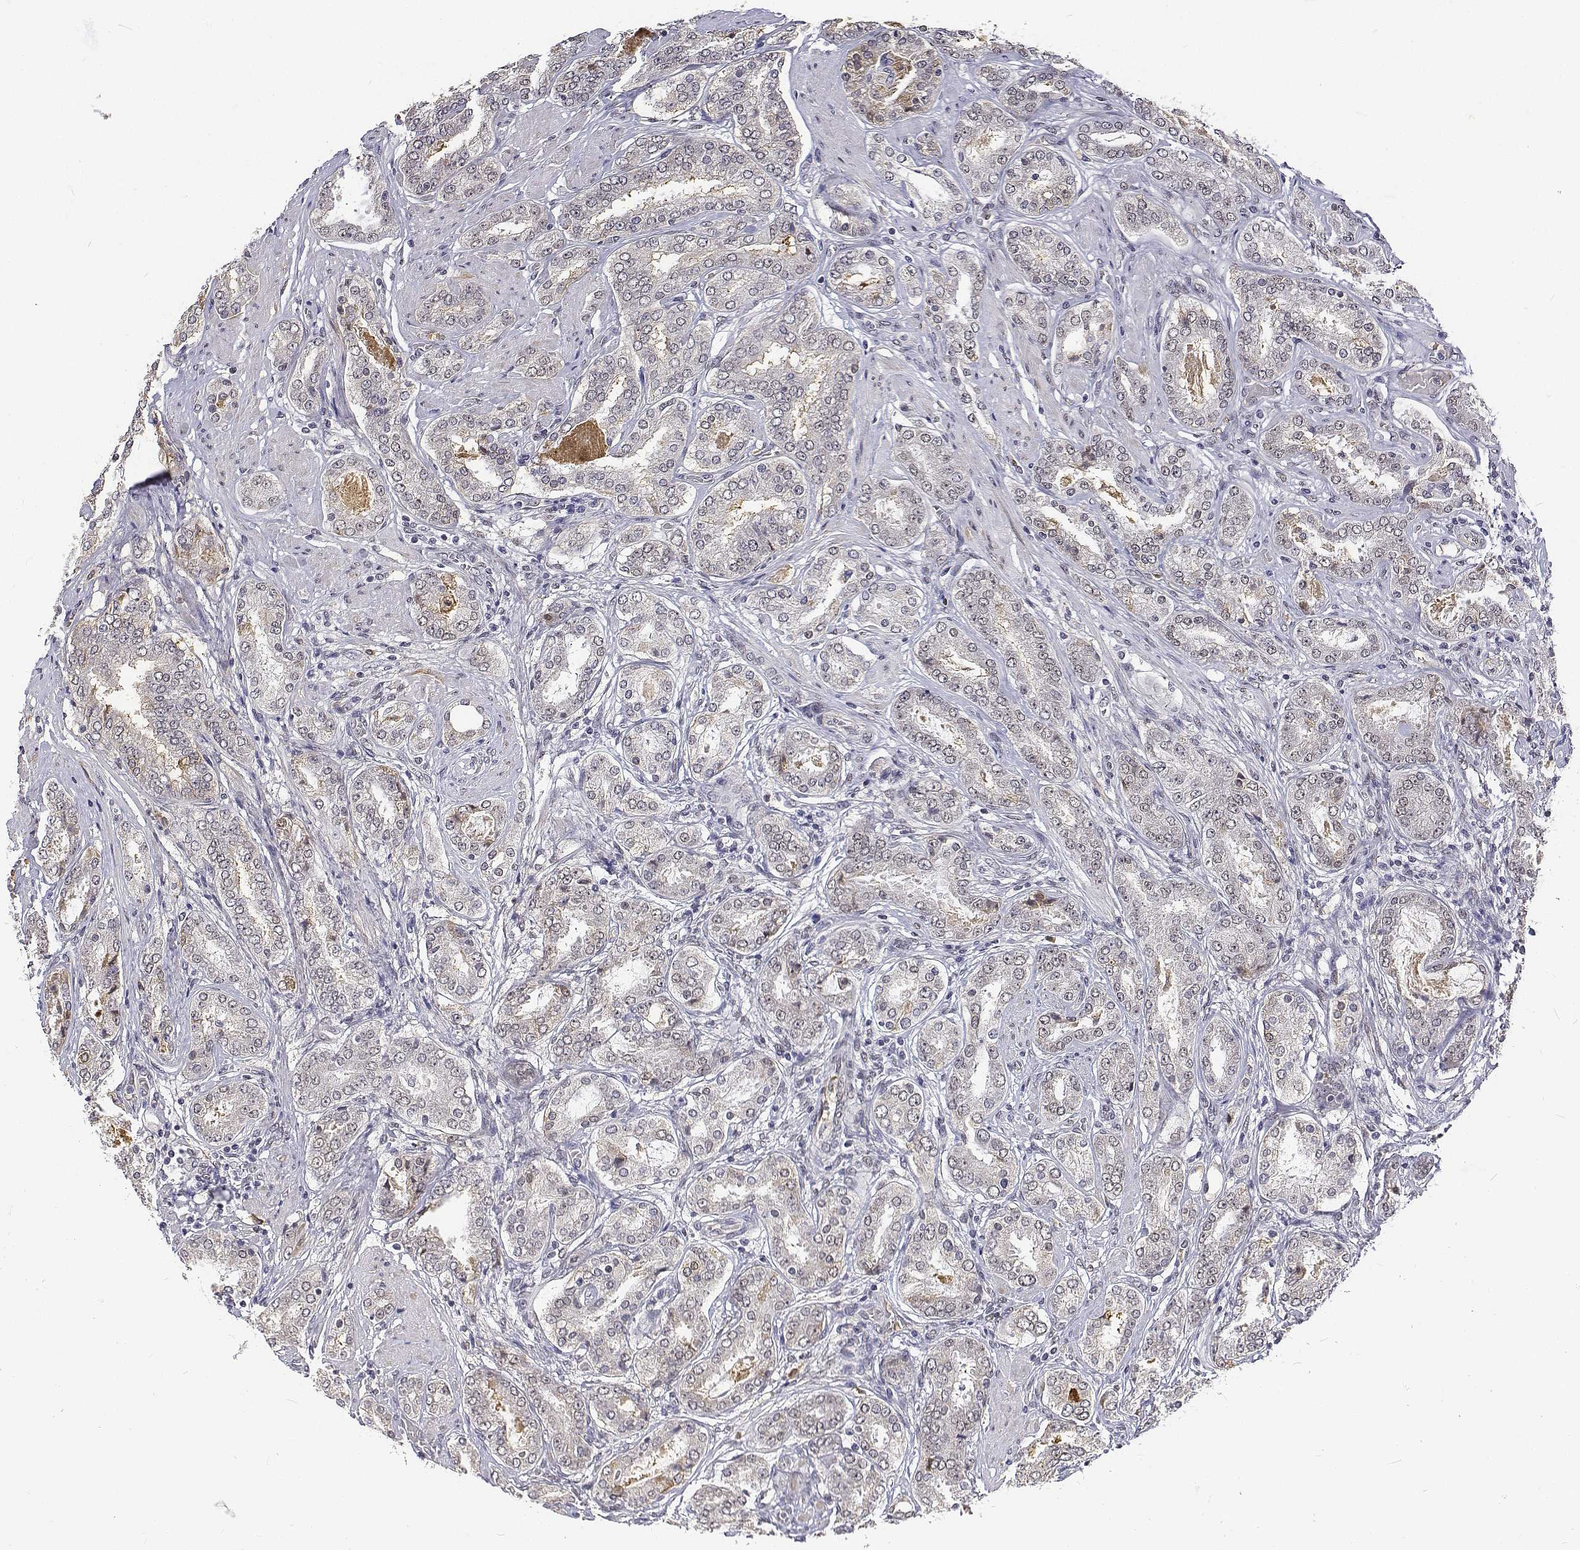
{"staining": {"intensity": "negative", "quantity": "none", "location": "none"}, "tissue": "prostate cancer", "cell_type": "Tumor cells", "image_type": "cancer", "snomed": [{"axis": "morphology", "description": "Adenocarcinoma, High grade"}, {"axis": "topography", "description": "Prostate"}], "caption": "This image is of prostate high-grade adenocarcinoma stained with immunohistochemistry (IHC) to label a protein in brown with the nuclei are counter-stained blue. There is no expression in tumor cells. The staining was performed using DAB to visualize the protein expression in brown, while the nuclei were stained in blue with hematoxylin (Magnification: 20x).", "gene": "ATRX", "patient": {"sex": "male", "age": 63}}